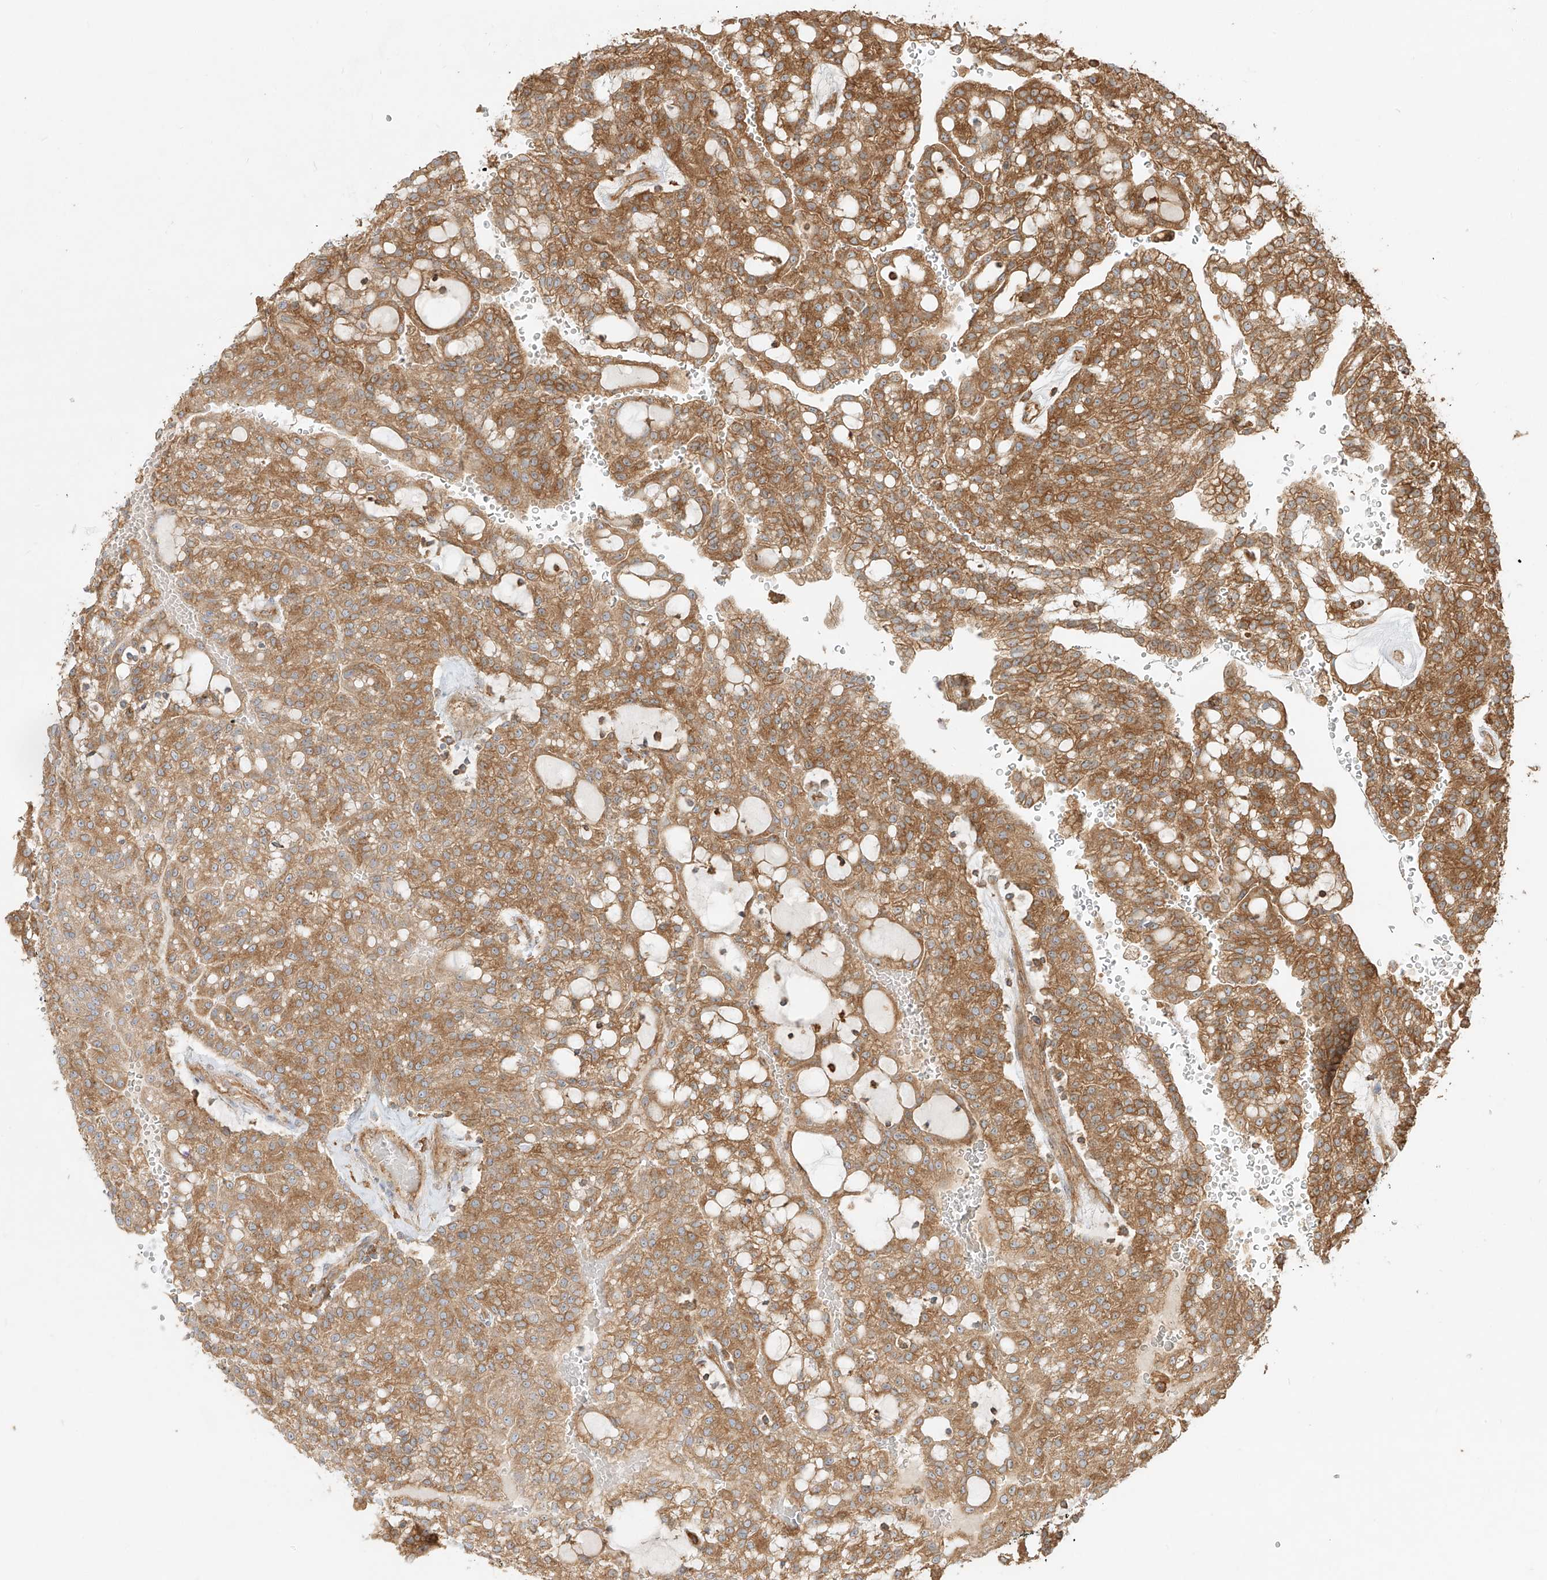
{"staining": {"intensity": "moderate", "quantity": ">75%", "location": "cytoplasmic/membranous"}, "tissue": "renal cancer", "cell_type": "Tumor cells", "image_type": "cancer", "snomed": [{"axis": "morphology", "description": "Adenocarcinoma, NOS"}, {"axis": "topography", "description": "Kidney"}], "caption": "The histopathology image exhibits staining of renal cancer (adenocarcinoma), revealing moderate cytoplasmic/membranous protein positivity (brown color) within tumor cells.", "gene": "SNX9", "patient": {"sex": "male", "age": 63}}